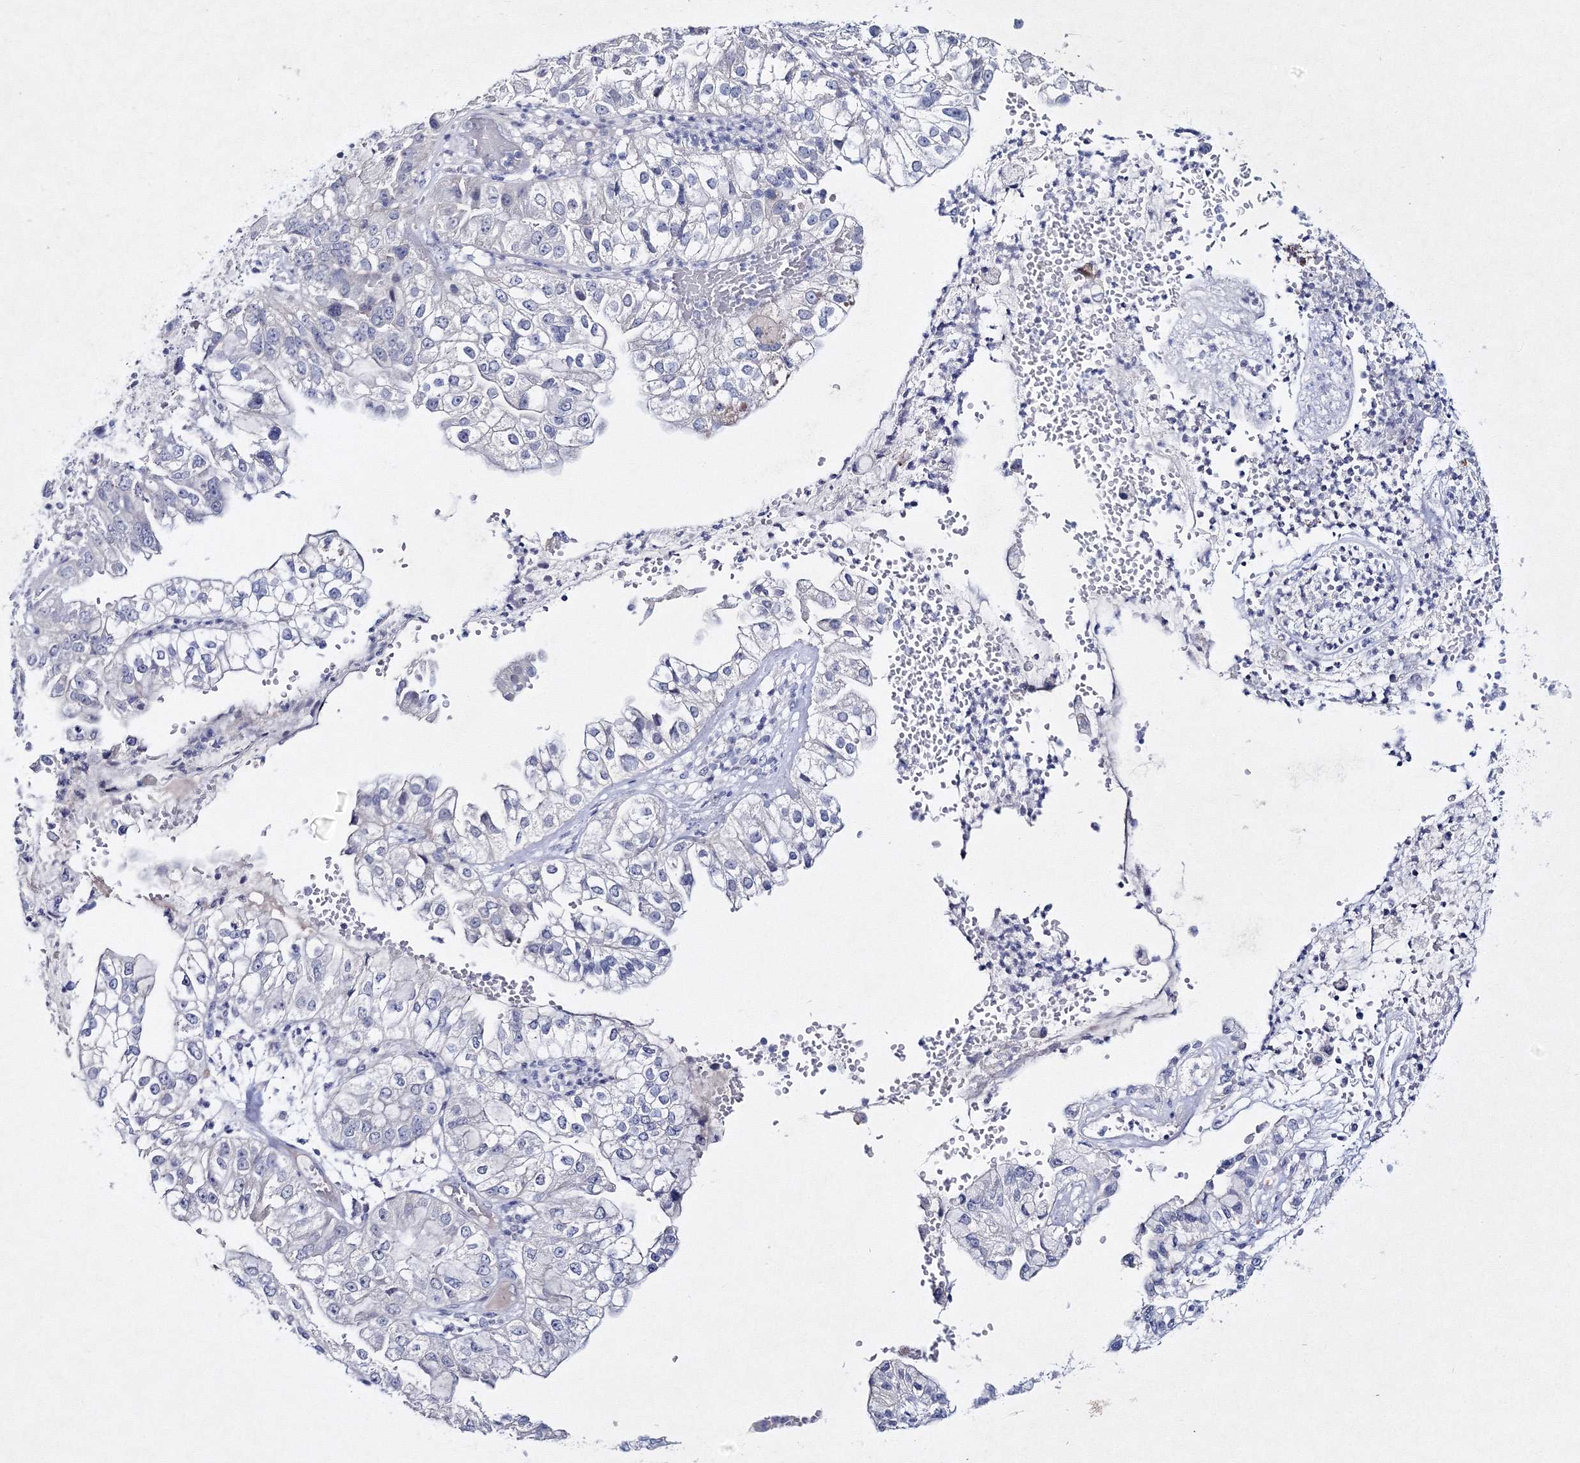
{"staining": {"intensity": "negative", "quantity": "none", "location": "none"}, "tissue": "liver cancer", "cell_type": "Tumor cells", "image_type": "cancer", "snomed": [{"axis": "morphology", "description": "Cholangiocarcinoma"}, {"axis": "topography", "description": "Liver"}], "caption": "This is an immunohistochemistry histopathology image of liver cancer. There is no staining in tumor cells.", "gene": "NEU4", "patient": {"sex": "female", "age": 79}}